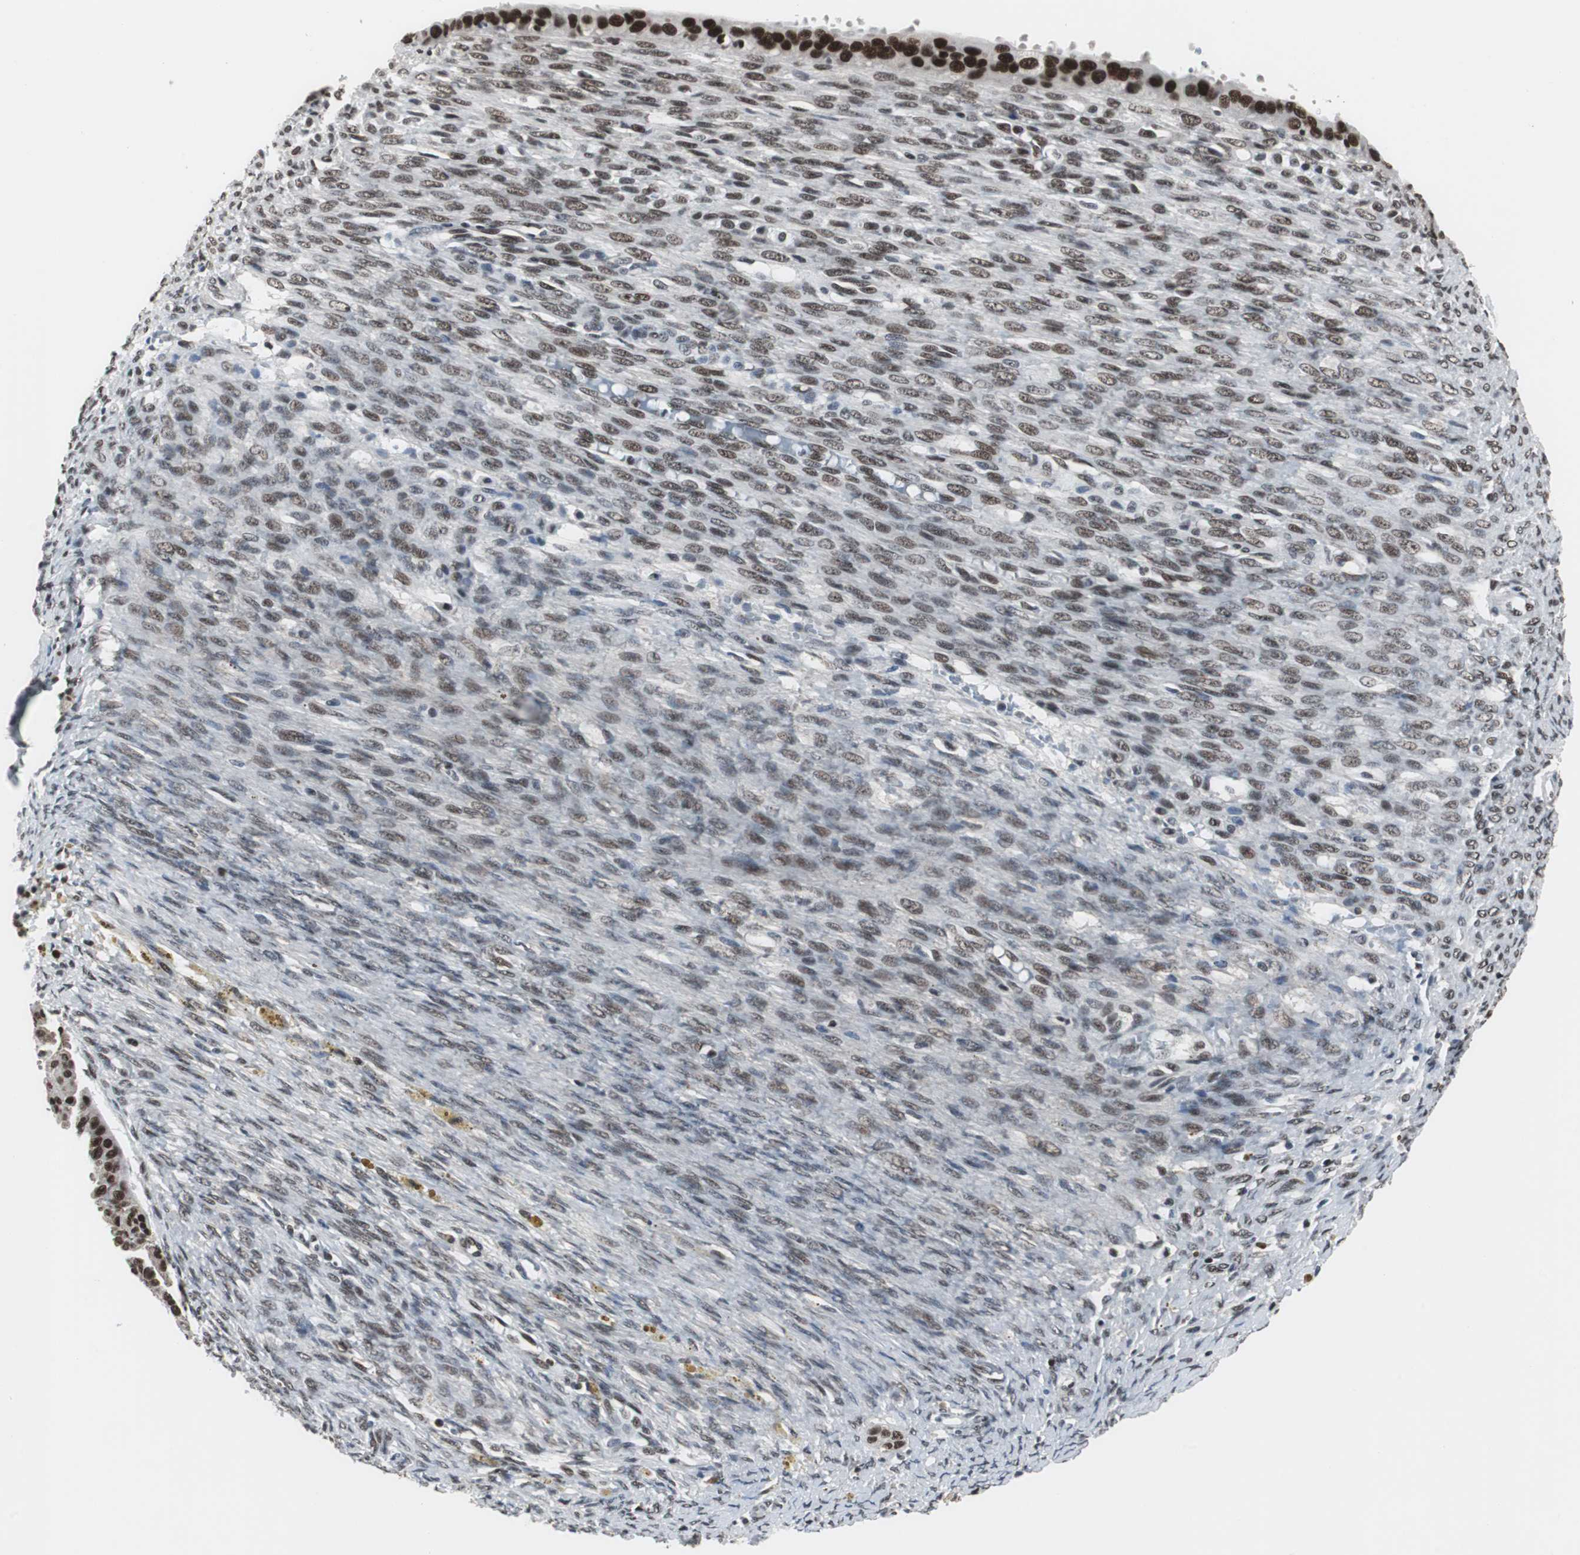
{"staining": {"intensity": "moderate", "quantity": ">75%", "location": "nuclear"}, "tissue": "ovarian cancer", "cell_type": "Tumor cells", "image_type": "cancer", "snomed": [{"axis": "morphology", "description": "Cystadenocarcinoma, serous, NOS"}, {"axis": "topography", "description": "Ovary"}], "caption": "Serous cystadenocarcinoma (ovarian) was stained to show a protein in brown. There is medium levels of moderate nuclear staining in about >75% of tumor cells.", "gene": "RAD9A", "patient": {"sex": "female", "age": 58}}